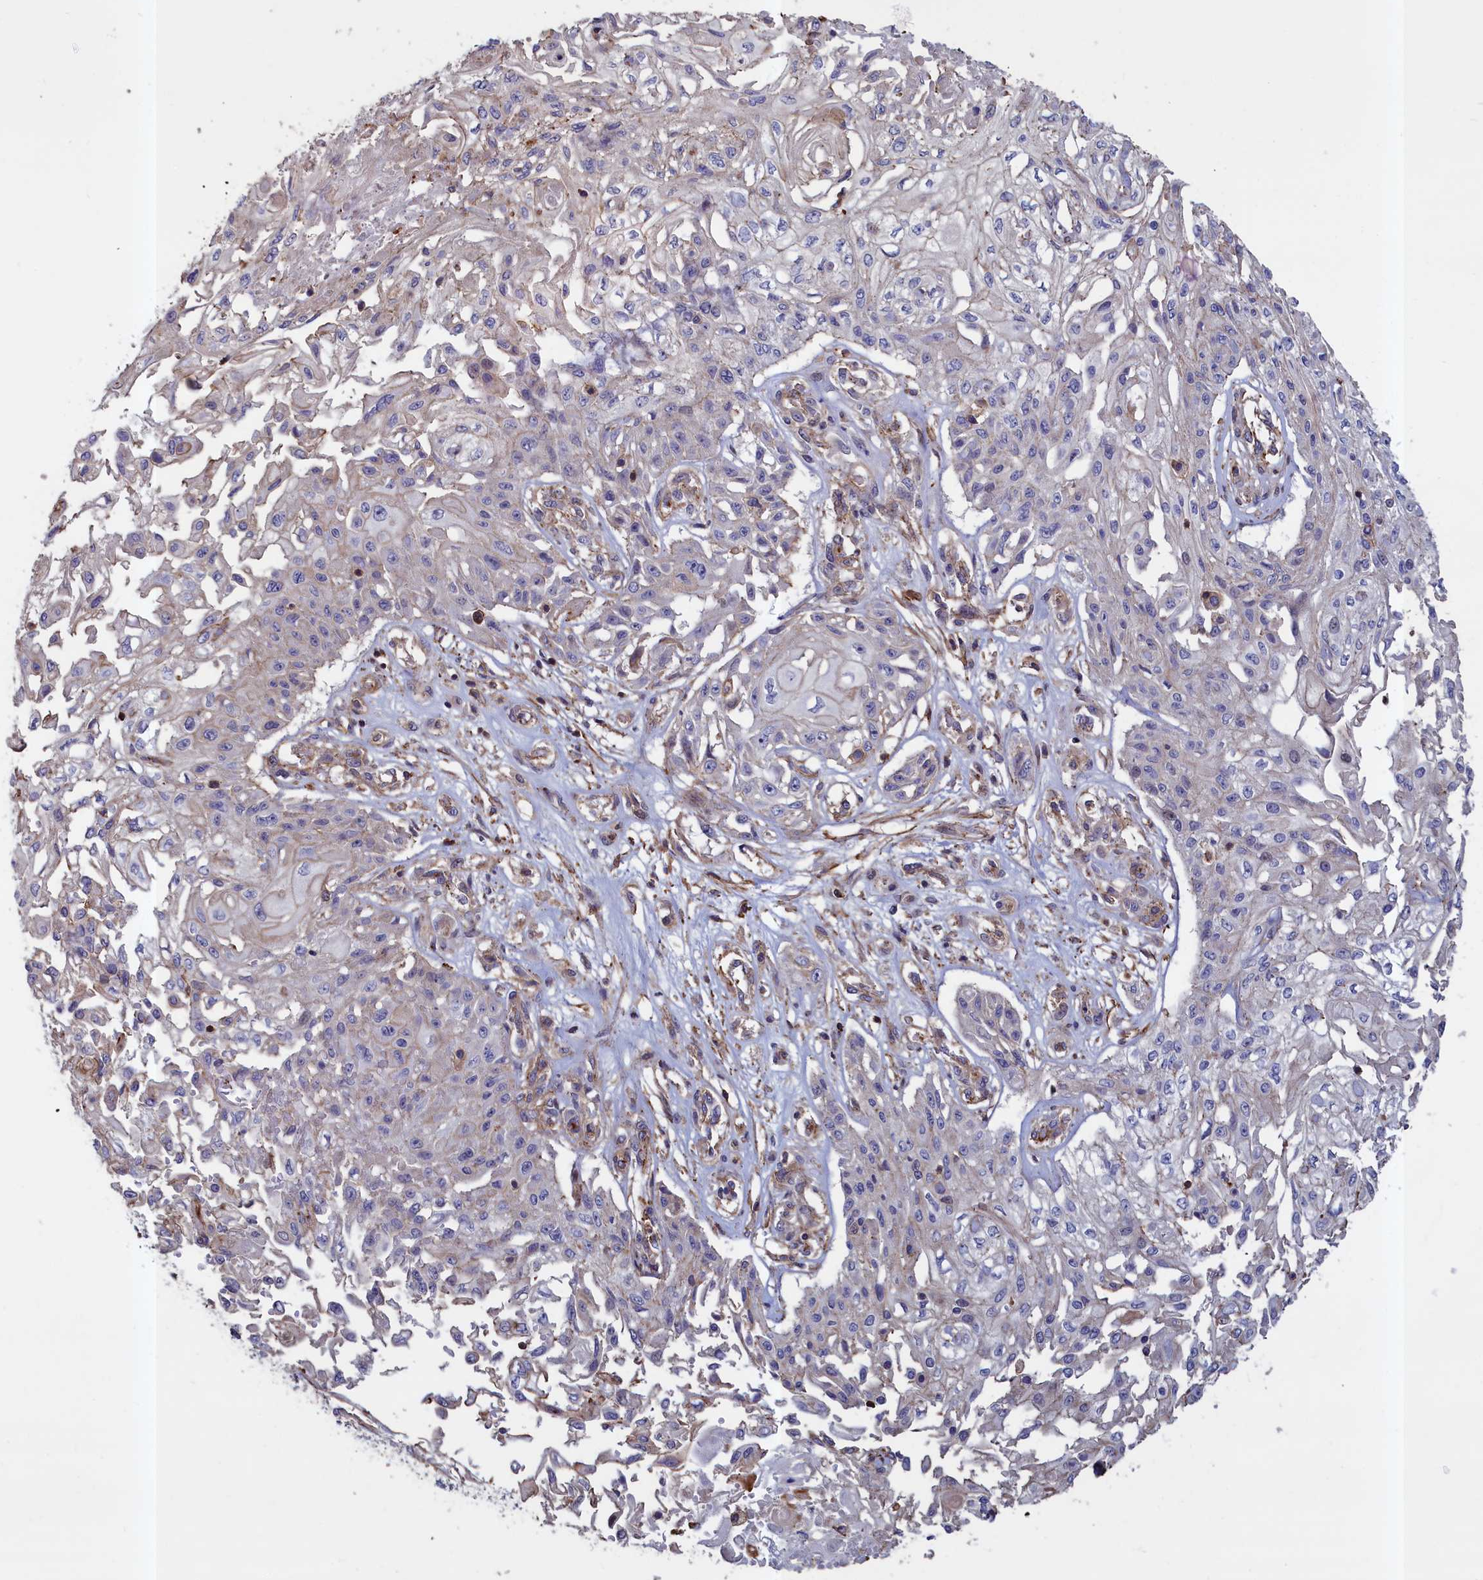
{"staining": {"intensity": "negative", "quantity": "none", "location": "none"}, "tissue": "skin cancer", "cell_type": "Tumor cells", "image_type": "cancer", "snomed": [{"axis": "morphology", "description": "Squamous cell carcinoma, NOS"}, {"axis": "morphology", "description": "Squamous cell carcinoma, metastatic, NOS"}, {"axis": "topography", "description": "Skin"}, {"axis": "topography", "description": "Lymph node"}], "caption": "This is an IHC histopathology image of skin metastatic squamous cell carcinoma. There is no expression in tumor cells.", "gene": "ANKRD27", "patient": {"sex": "male", "age": 75}}